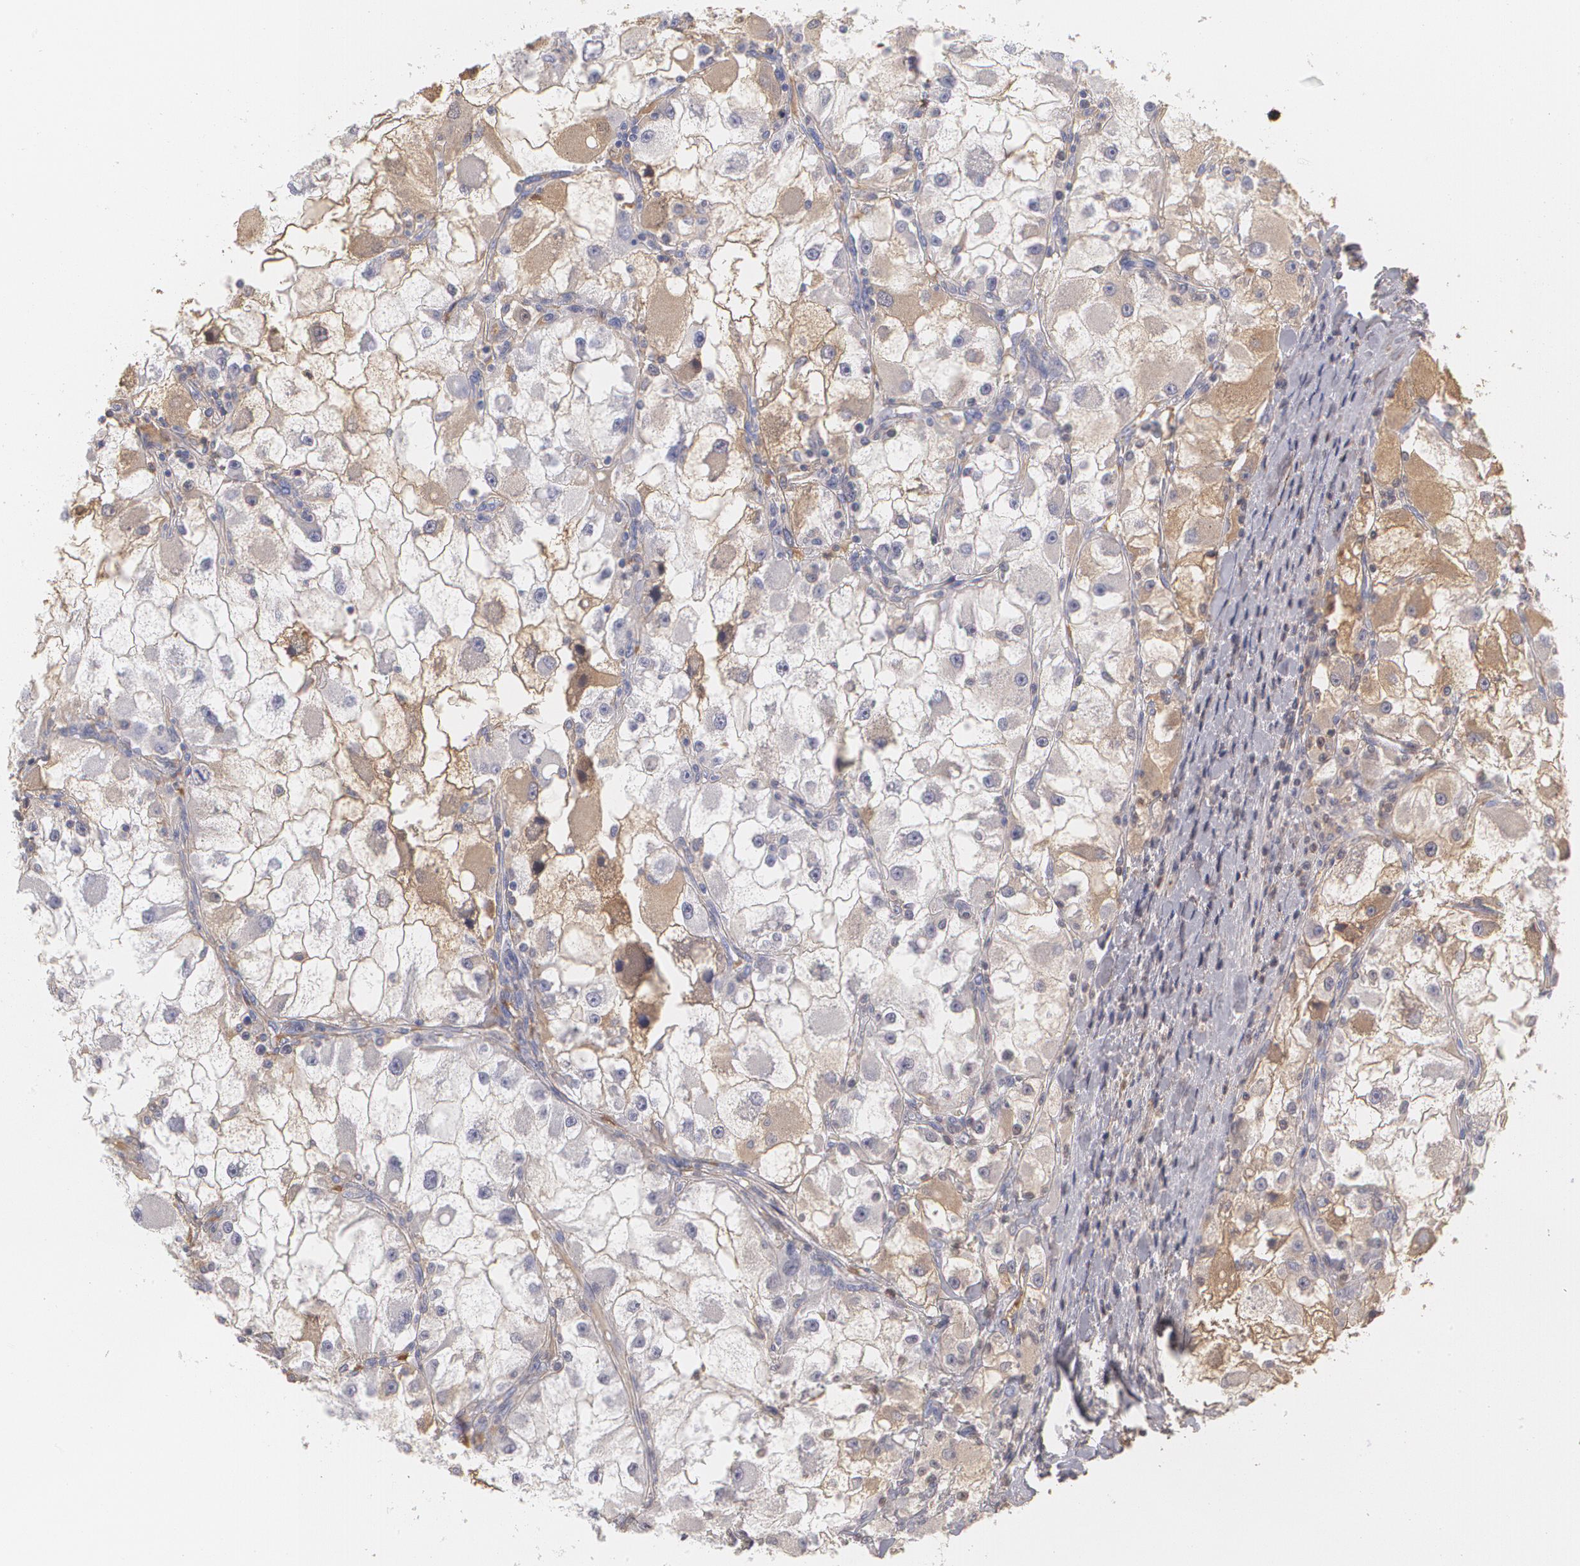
{"staining": {"intensity": "weak", "quantity": "<25%", "location": "cytoplasmic/membranous"}, "tissue": "renal cancer", "cell_type": "Tumor cells", "image_type": "cancer", "snomed": [{"axis": "morphology", "description": "Adenocarcinoma, NOS"}, {"axis": "topography", "description": "Kidney"}], "caption": "A high-resolution photomicrograph shows immunohistochemistry (IHC) staining of renal adenocarcinoma, which reveals no significant staining in tumor cells.", "gene": "SERPINA1", "patient": {"sex": "female", "age": 73}}